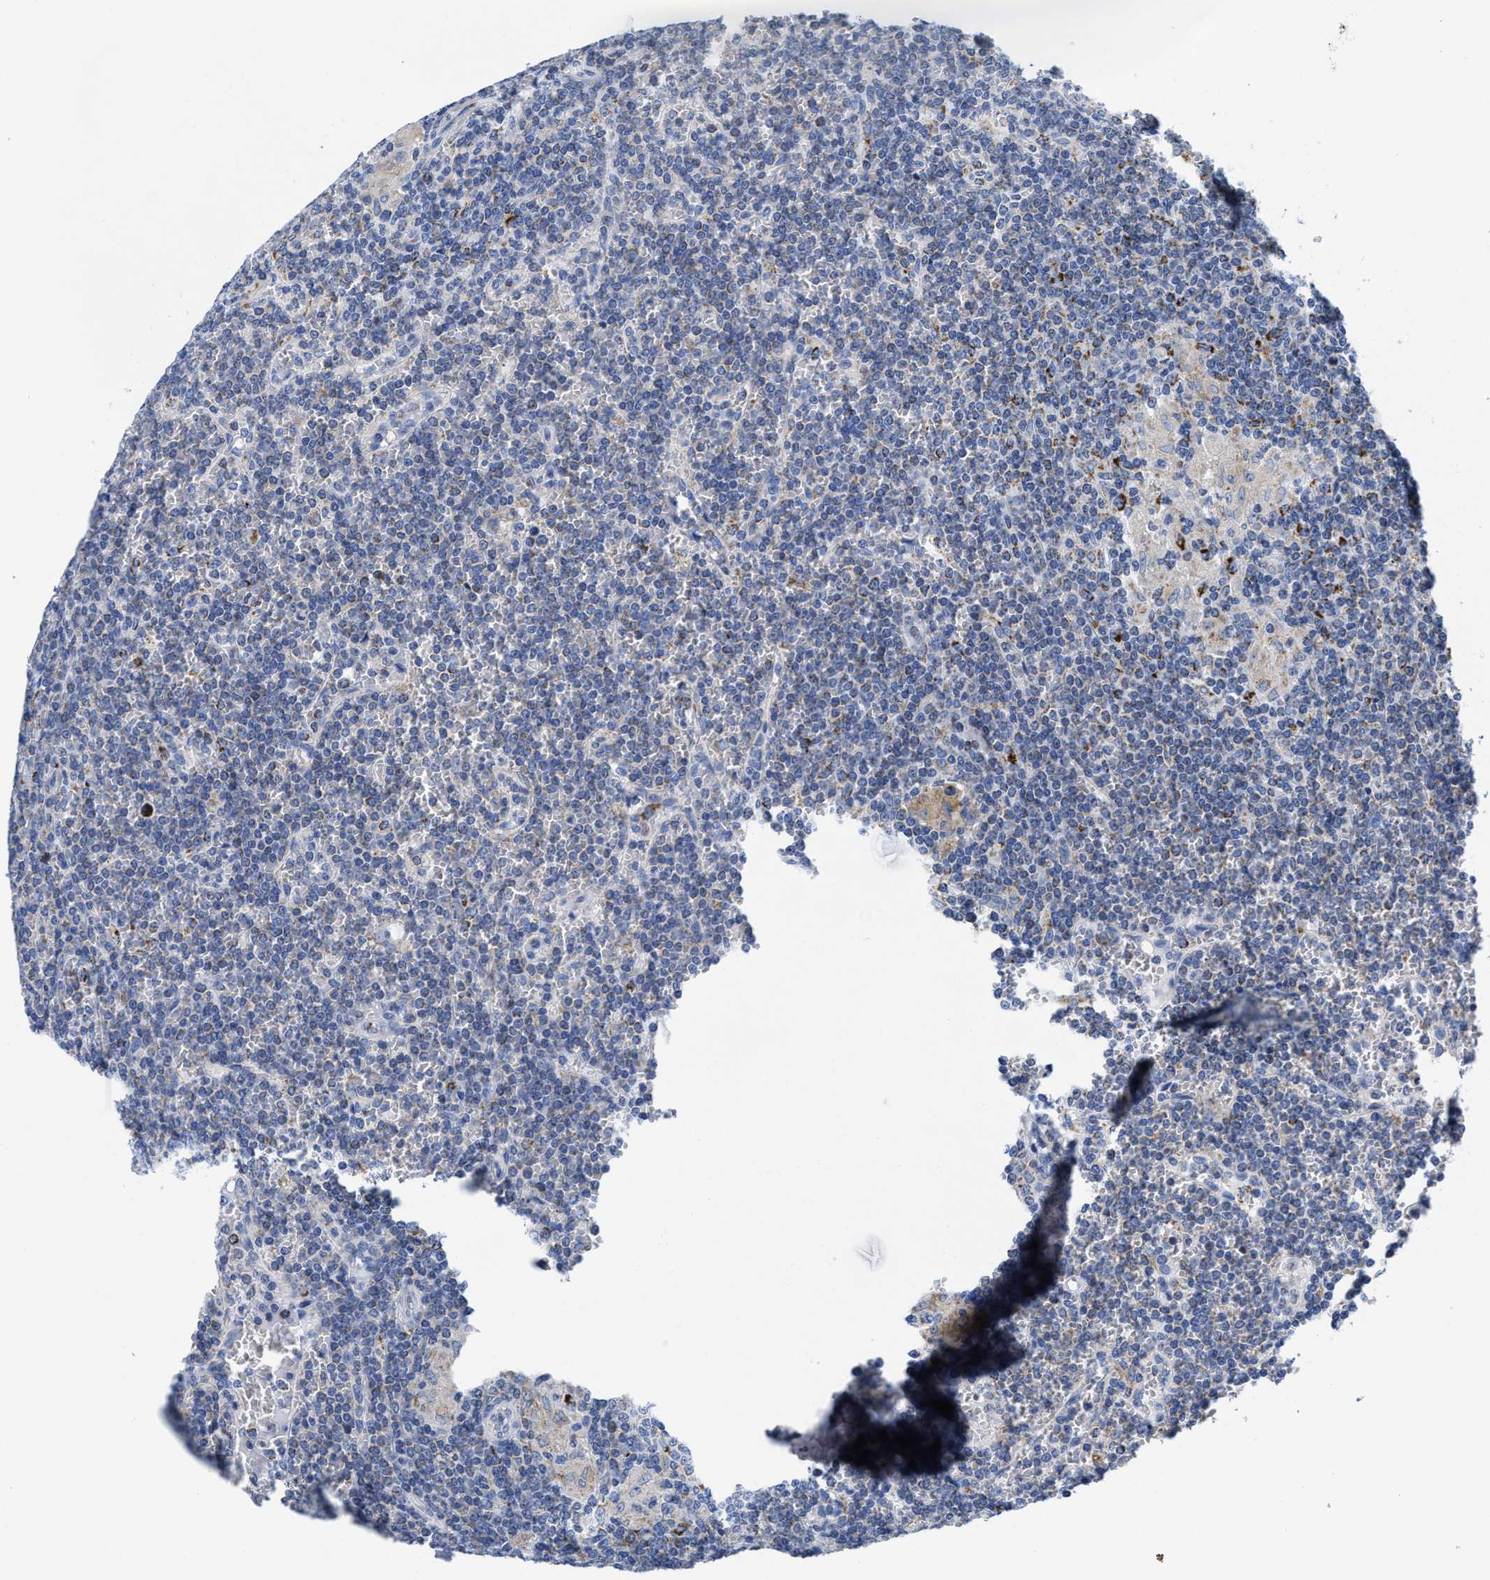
{"staining": {"intensity": "strong", "quantity": "<25%", "location": "cytoplasmic/membranous"}, "tissue": "lymphoma", "cell_type": "Tumor cells", "image_type": "cancer", "snomed": [{"axis": "morphology", "description": "Malignant lymphoma, non-Hodgkin's type, Low grade"}, {"axis": "topography", "description": "Spleen"}], "caption": "This is a histology image of IHC staining of lymphoma, which shows strong expression in the cytoplasmic/membranous of tumor cells.", "gene": "TBRG4", "patient": {"sex": "female", "age": 19}}